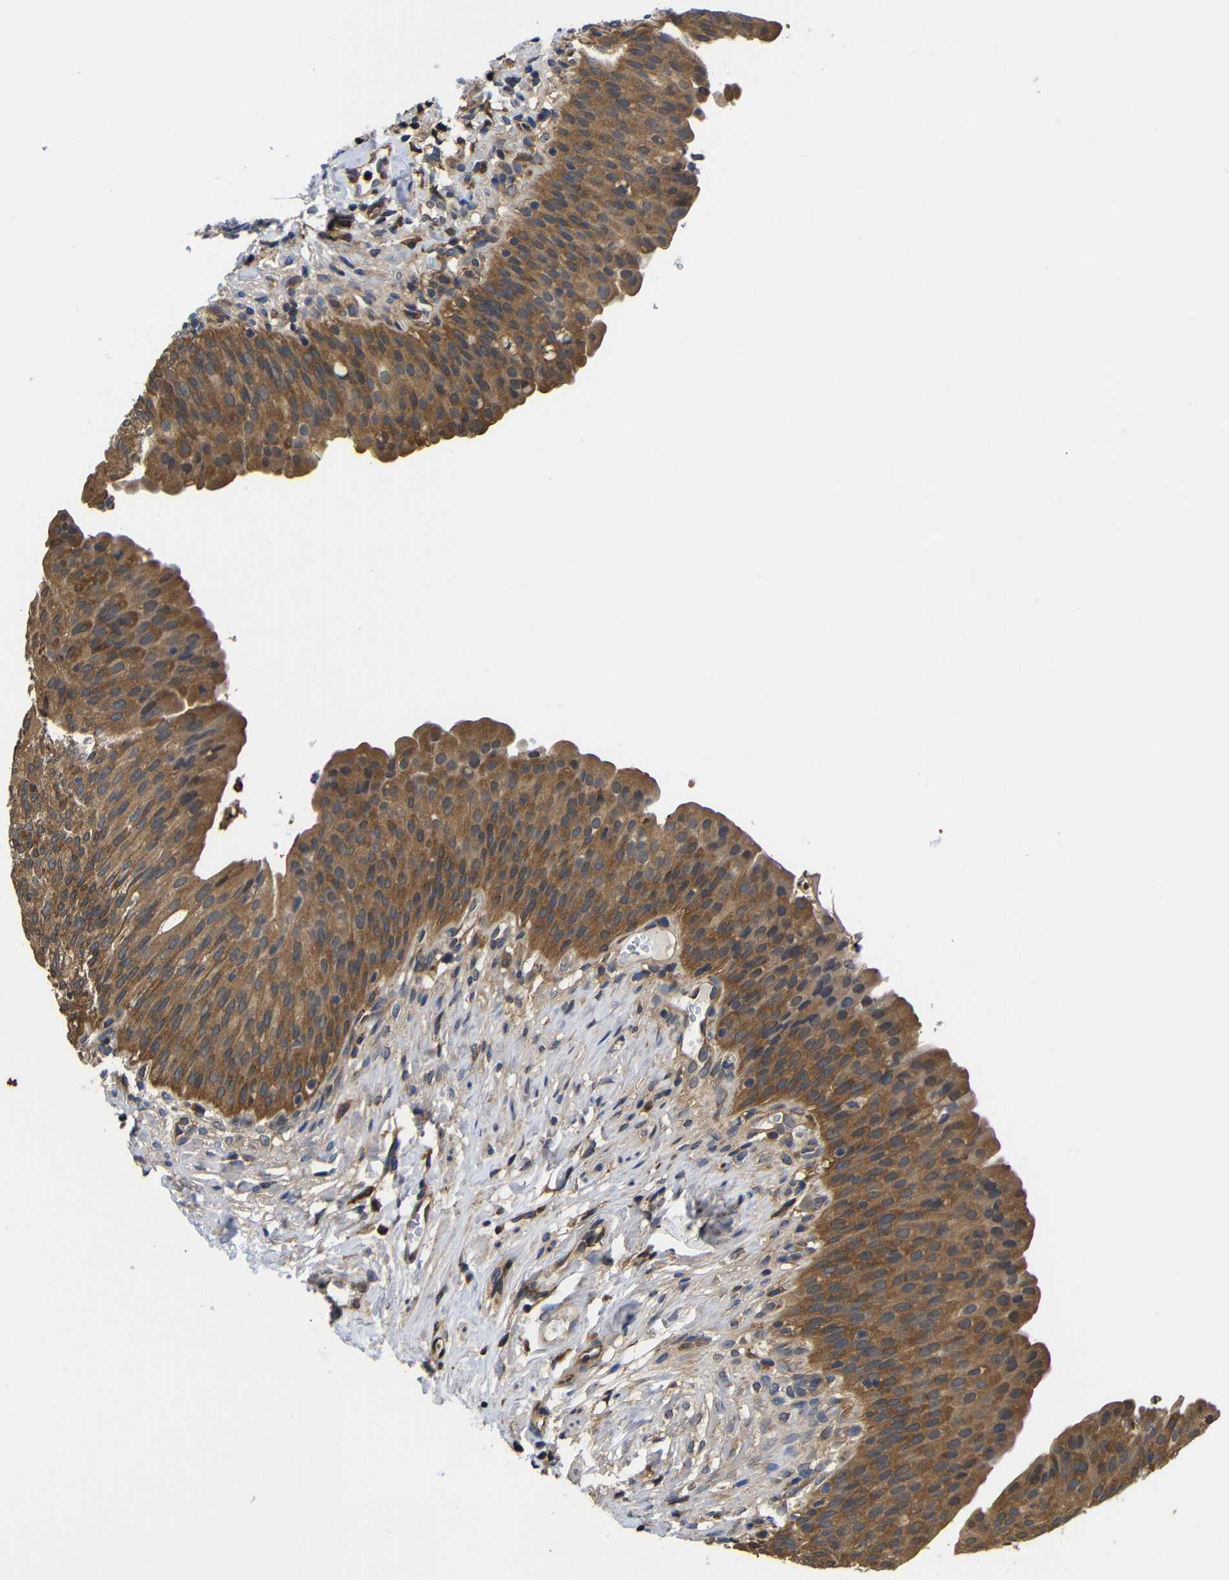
{"staining": {"intensity": "moderate", "quantity": ">75%", "location": "cytoplasmic/membranous"}, "tissue": "urinary bladder", "cell_type": "Urothelial cells", "image_type": "normal", "snomed": [{"axis": "morphology", "description": "Normal tissue, NOS"}, {"axis": "topography", "description": "Urinary bladder"}], "caption": "Moderate cytoplasmic/membranous positivity is appreciated in approximately >75% of urothelial cells in normal urinary bladder. (DAB IHC, brown staining for protein, blue staining for nuclei).", "gene": "LRRCC1", "patient": {"sex": "female", "age": 79}}